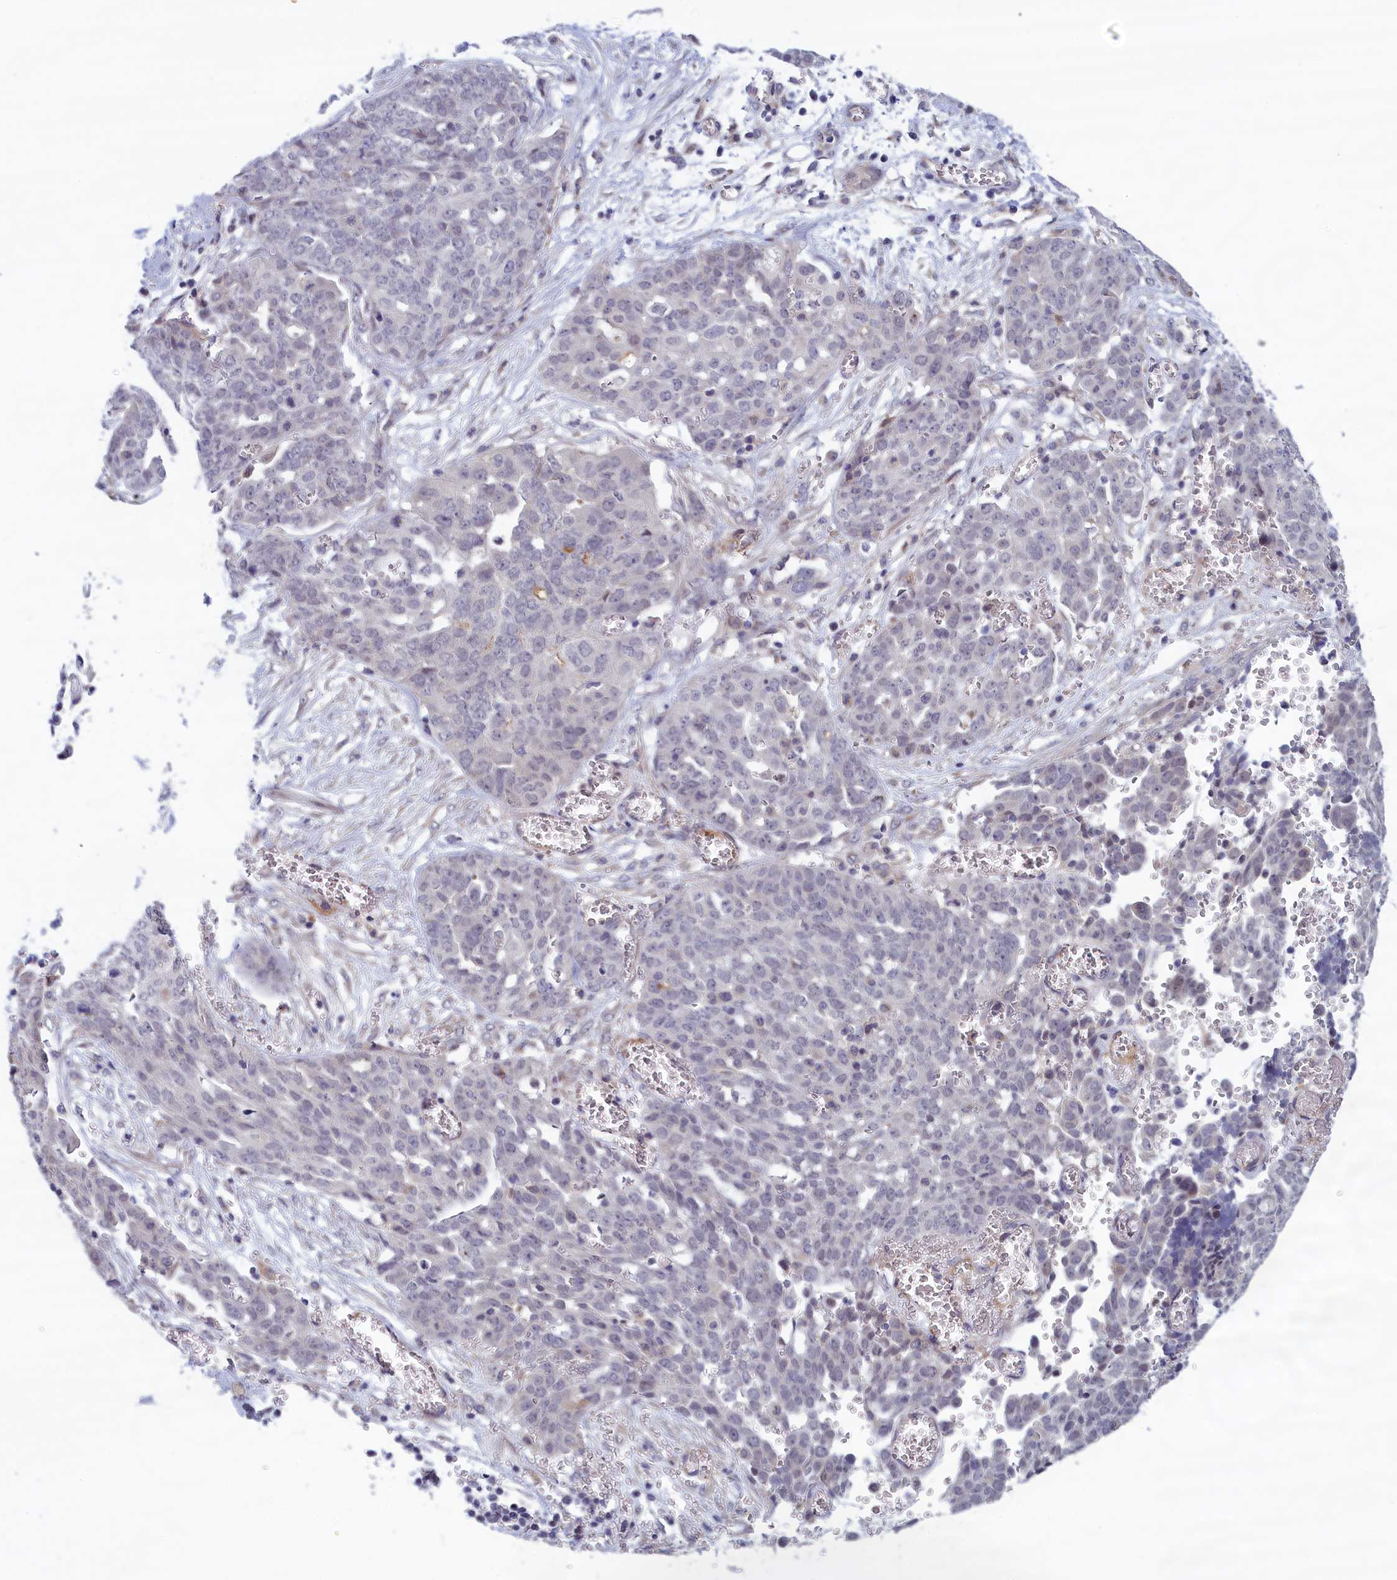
{"staining": {"intensity": "negative", "quantity": "none", "location": "none"}, "tissue": "ovarian cancer", "cell_type": "Tumor cells", "image_type": "cancer", "snomed": [{"axis": "morphology", "description": "Cystadenocarcinoma, serous, NOS"}, {"axis": "topography", "description": "Soft tissue"}, {"axis": "topography", "description": "Ovary"}], "caption": "Protein analysis of ovarian serous cystadenocarcinoma displays no significant positivity in tumor cells. (DAB (3,3'-diaminobenzidine) immunohistochemistry (IHC) visualized using brightfield microscopy, high magnification).", "gene": "IGFALS", "patient": {"sex": "female", "age": 57}}